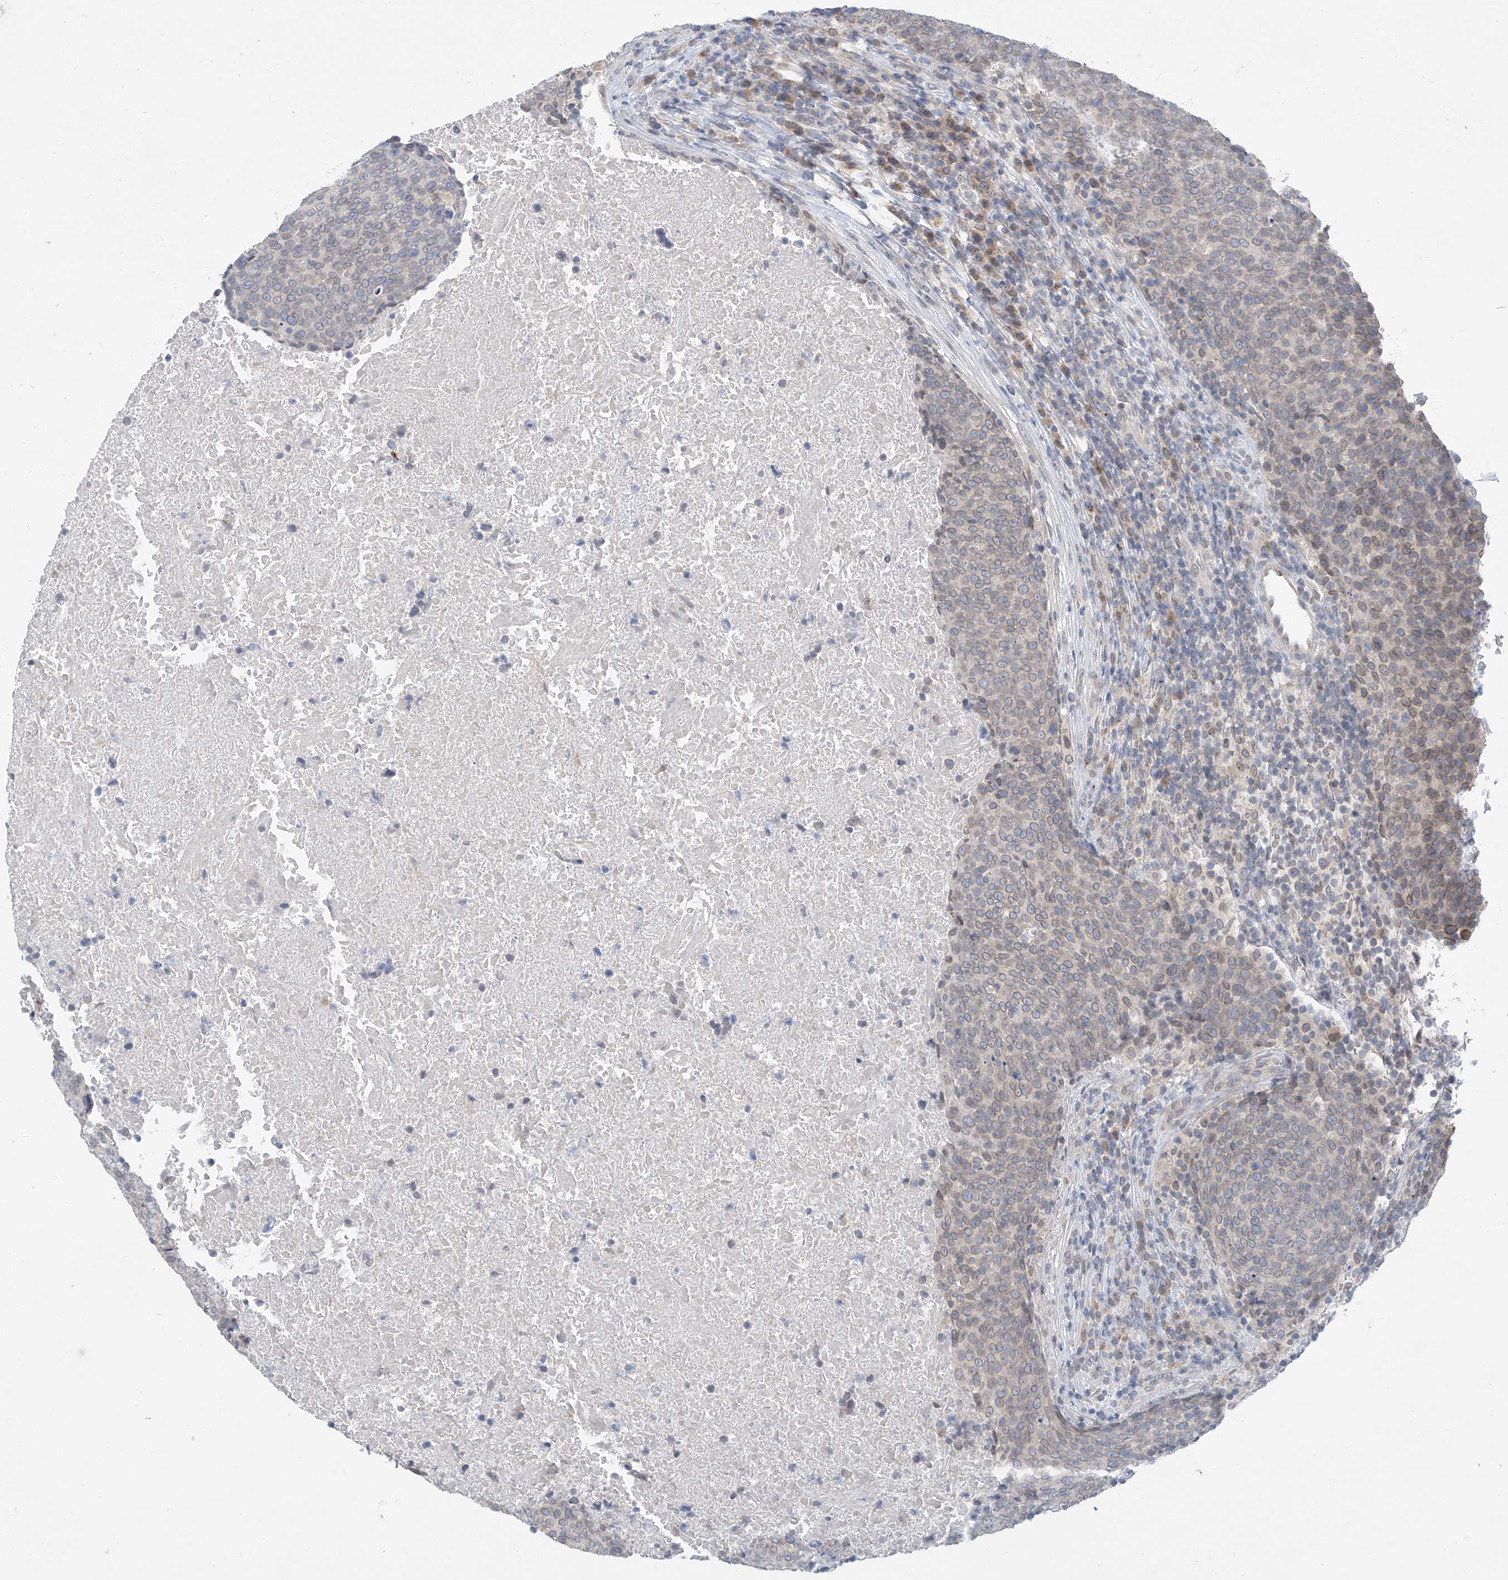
{"staining": {"intensity": "weak", "quantity": "25%-75%", "location": "cytoplasmic/membranous,nuclear"}, "tissue": "head and neck cancer", "cell_type": "Tumor cells", "image_type": "cancer", "snomed": [{"axis": "morphology", "description": "Squamous cell carcinoma, NOS"}, {"axis": "morphology", "description": "Squamous cell carcinoma, metastatic, NOS"}, {"axis": "topography", "description": "Lymph node"}, {"axis": "topography", "description": "Head-Neck"}], "caption": "This photomicrograph displays head and neck cancer stained with immunohistochemistry (IHC) to label a protein in brown. The cytoplasmic/membranous and nuclear of tumor cells show weak positivity for the protein. Nuclei are counter-stained blue.", "gene": "KRTAP25-1", "patient": {"sex": "male", "age": 62}}